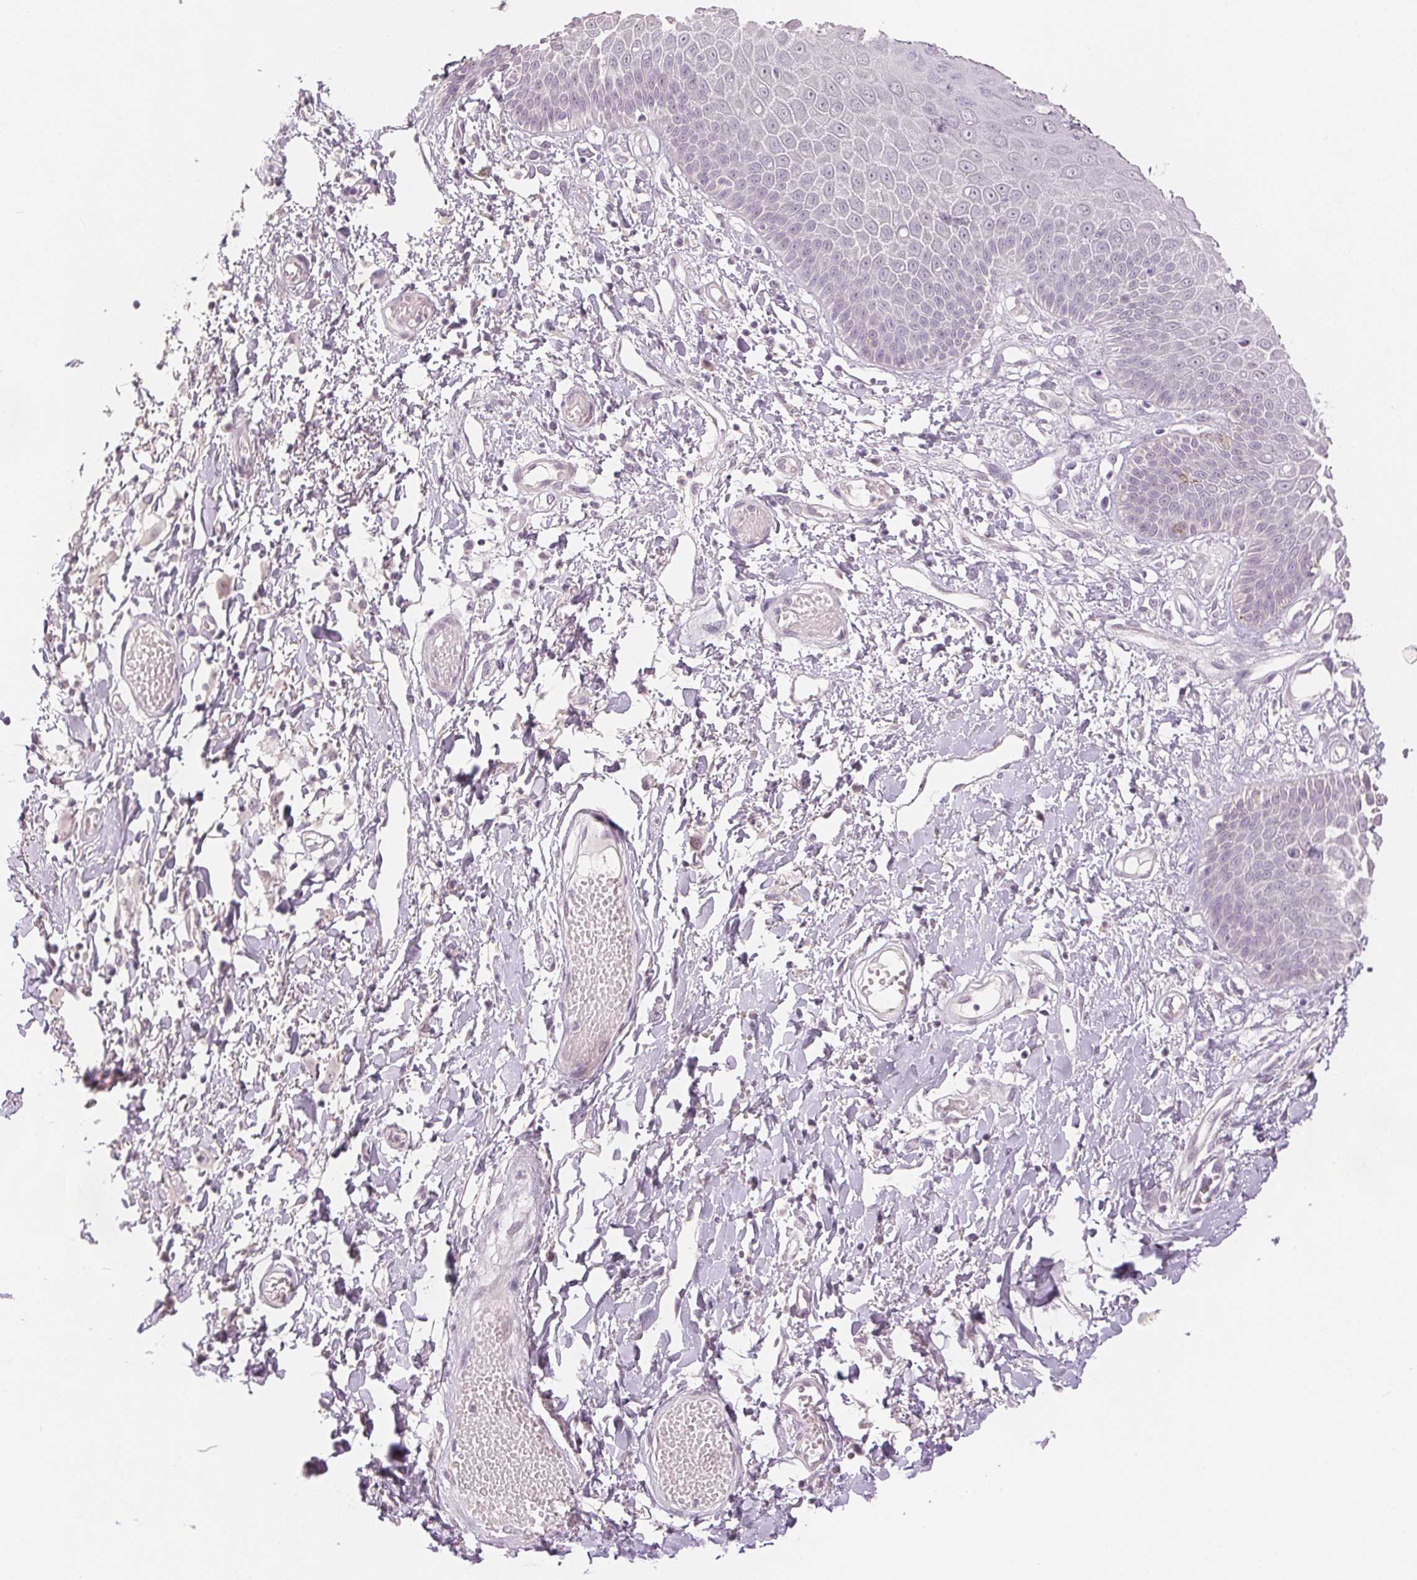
{"staining": {"intensity": "negative", "quantity": "none", "location": "none"}, "tissue": "skin", "cell_type": "Epidermal cells", "image_type": "normal", "snomed": [{"axis": "morphology", "description": "Normal tissue, NOS"}, {"axis": "topography", "description": "Anal"}, {"axis": "topography", "description": "Peripheral nerve tissue"}], "caption": "This image is of normal skin stained with immunohistochemistry (IHC) to label a protein in brown with the nuclei are counter-stained blue. There is no positivity in epidermal cells. (DAB immunohistochemistry (IHC) visualized using brightfield microscopy, high magnification).", "gene": "SLC27A5", "patient": {"sex": "male", "age": 78}}